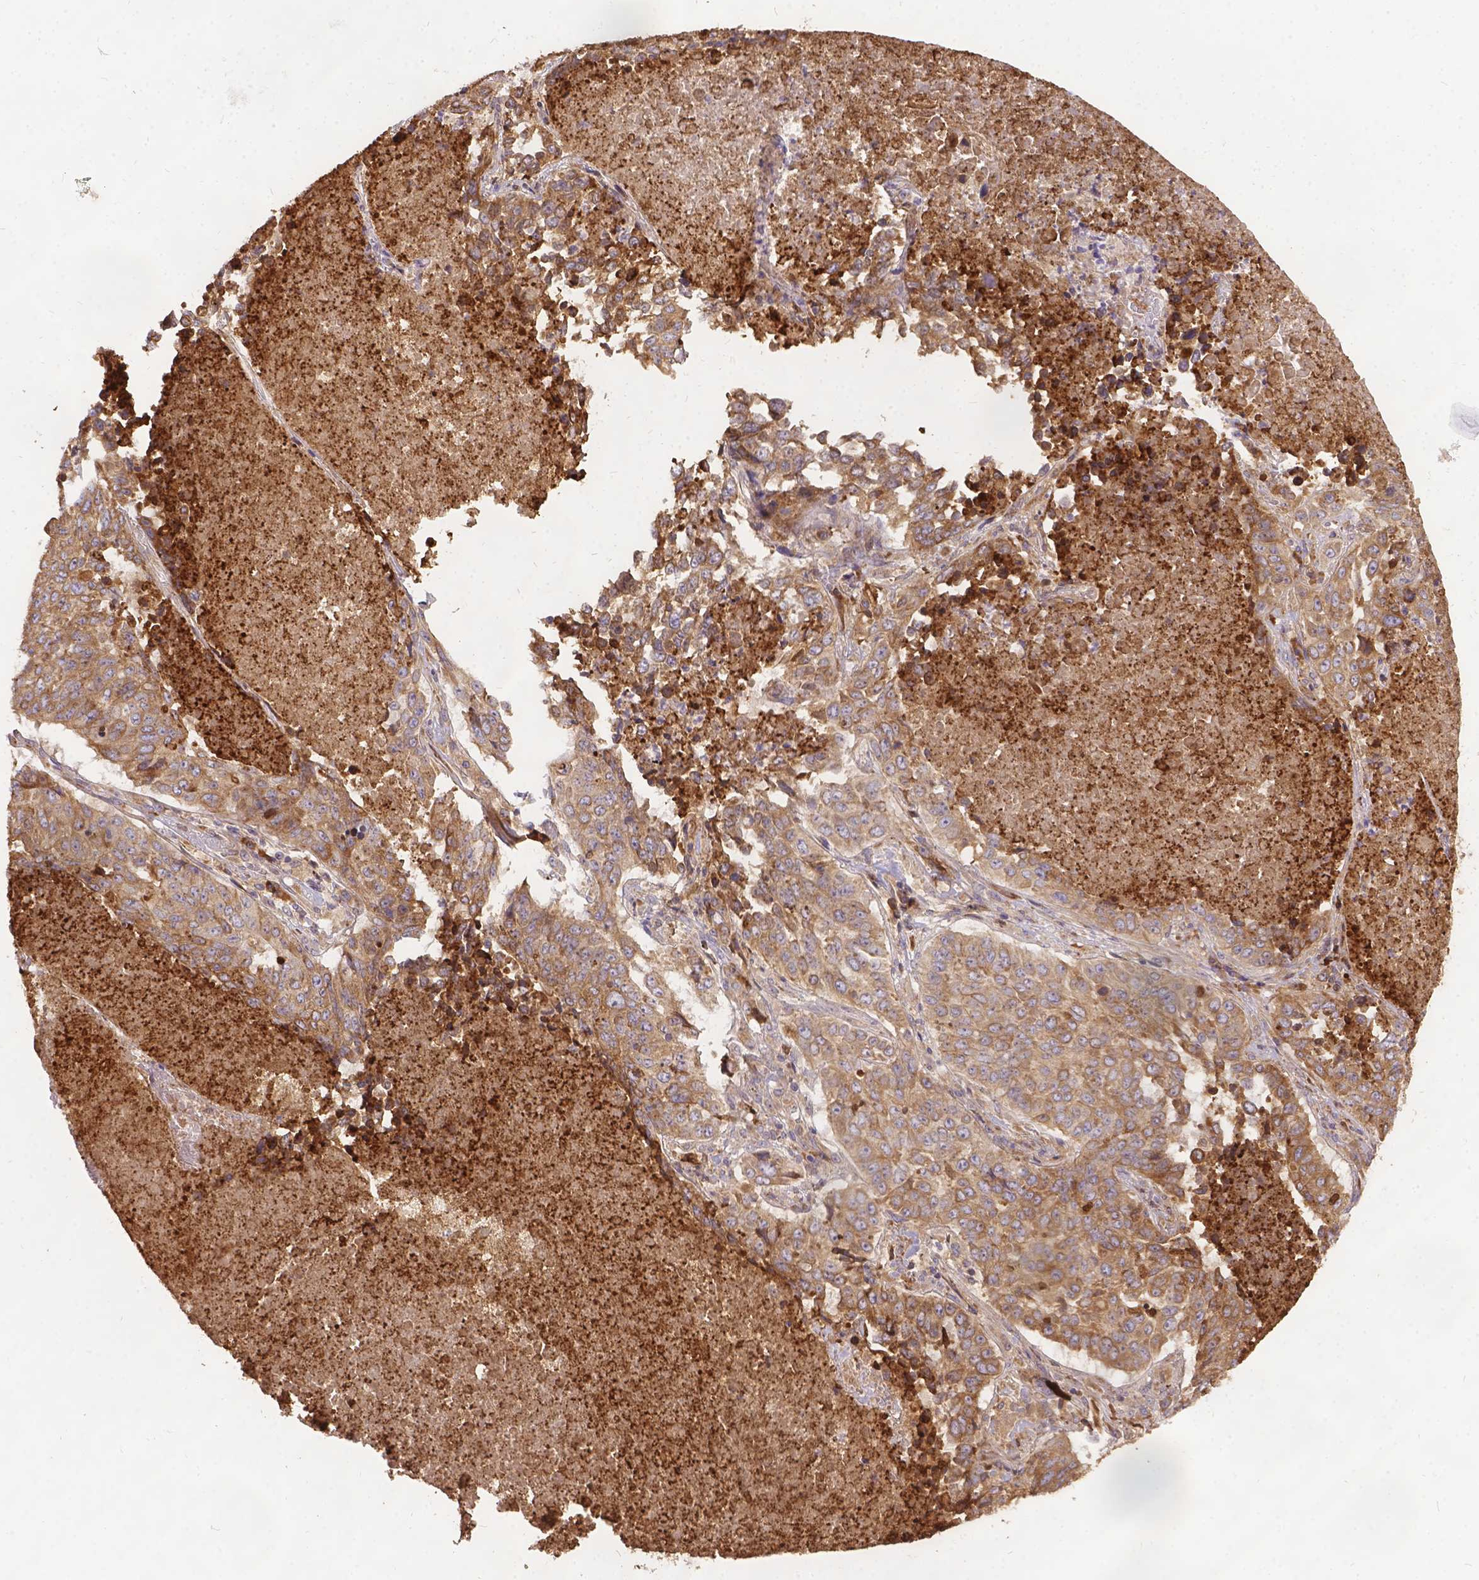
{"staining": {"intensity": "weak", "quantity": ">75%", "location": "cytoplasmic/membranous"}, "tissue": "lung cancer", "cell_type": "Tumor cells", "image_type": "cancer", "snomed": [{"axis": "morphology", "description": "Normal tissue, NOS"}, {"axis": "morphology", "description": "Squamous cell carcinoma, NOS"}, {"axis": "topography", "description": "Bronchus"}, {"axis": "topography", "description": "Lung"}], "caption": "Lung squamous cell carcinoma tissue shows weak cytoplasmic/membranous expression in about >75% of tumor cells (DAB = brown stain, brightfield microscopy at high magnification).", "gene": "DENND6A", "patient": {"sex": "male", "age": 64}}